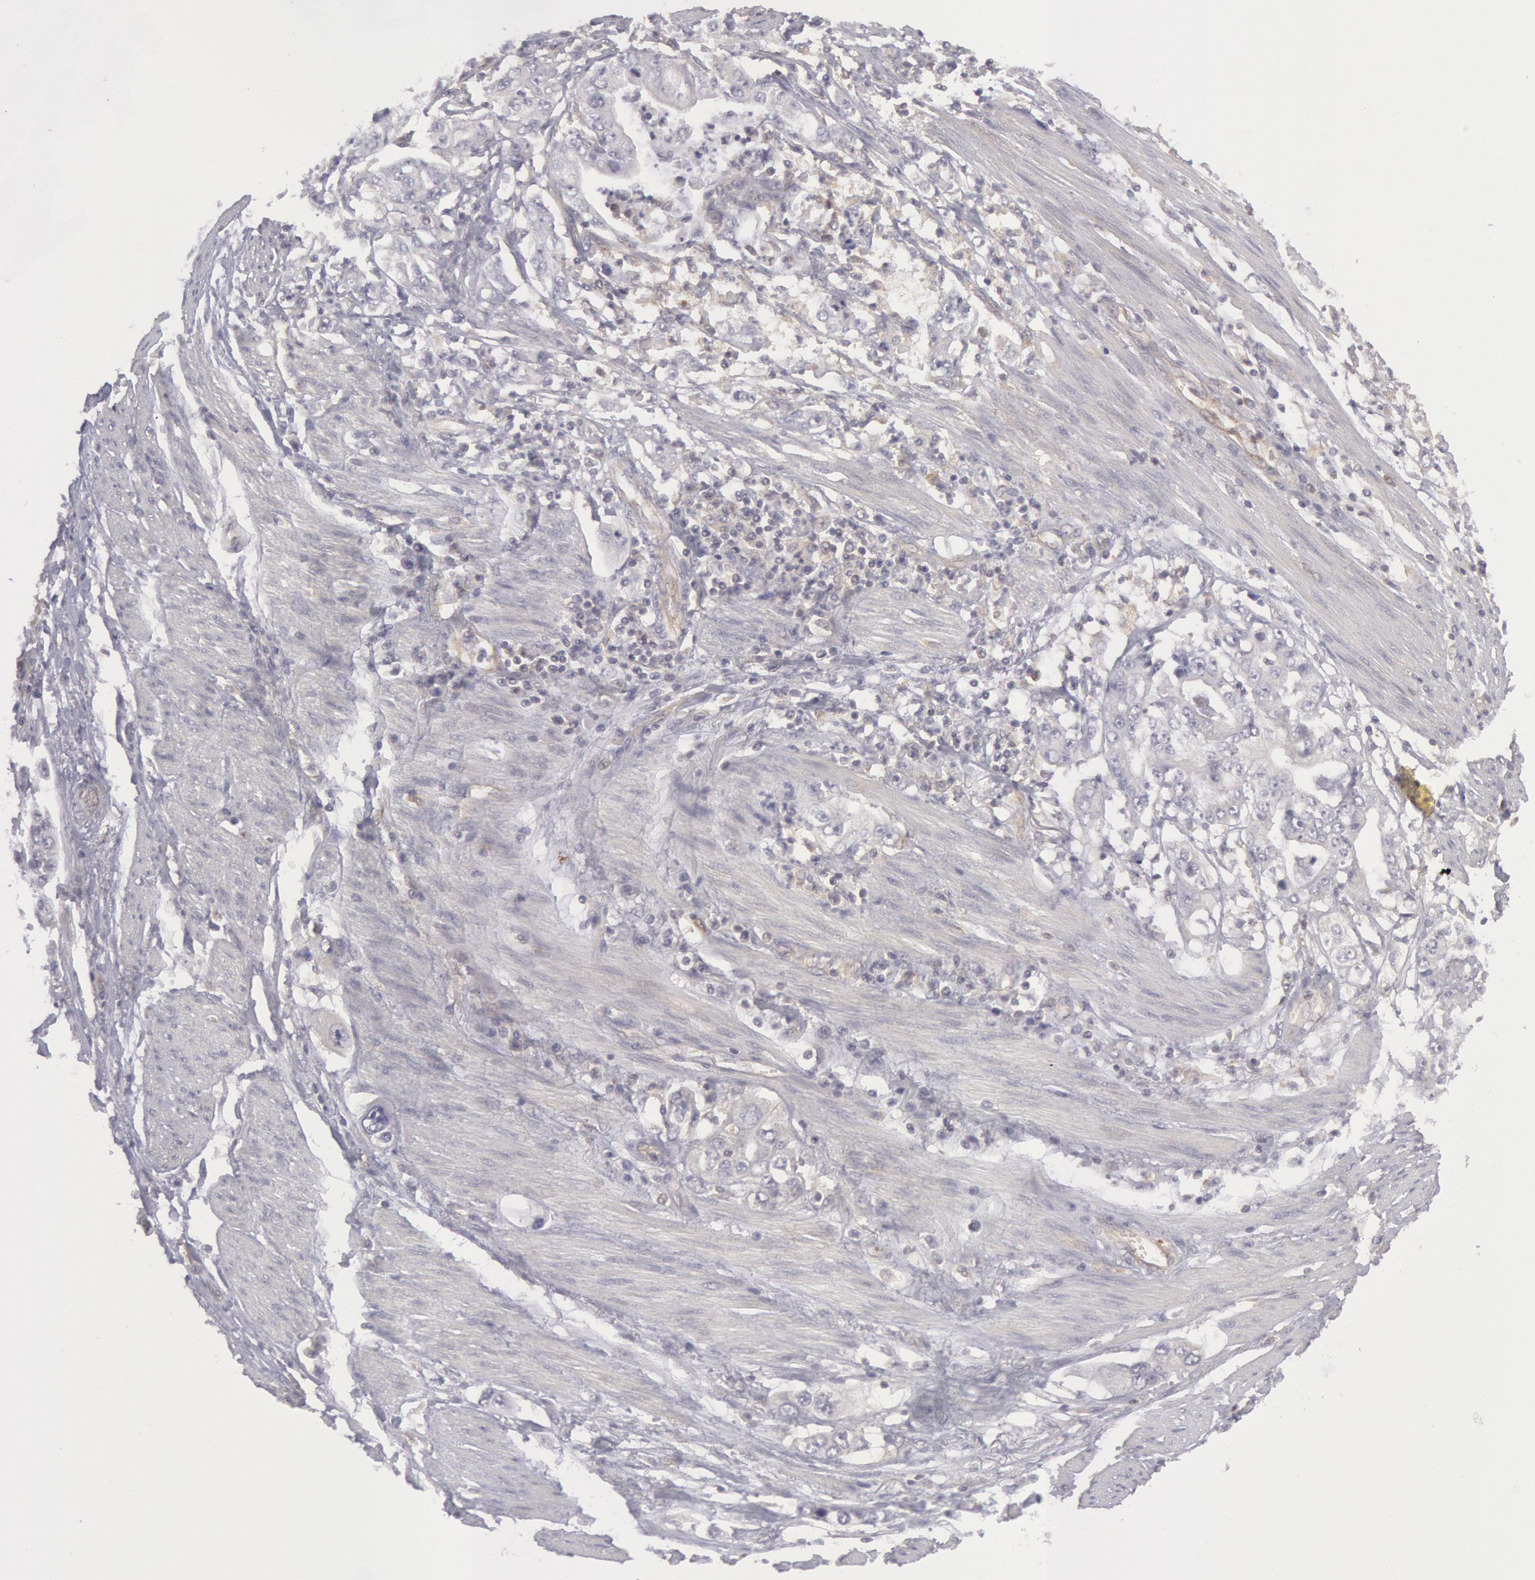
{"staining": {"intensity": "negative", "quantity": "none", "location": "none"}, "tissue": "stomach cancer", "cell_type": "Tumor cells", "image_type": "cancer", "snomed": [{"axis": "morphology", "description": "Adenocarcinoma, NOS"}, {"axis": "topography", "description": "Pancreas"}, {"axis": "topography", "description": "Stomach, upper"}], "caption": "A high-resolution micrograph shows immunohistochemistry staining of stomach adenocarcinoma, which reveals no significant expression in tumor cells.", "gene": "IKBKB", "patient": {"sex": "male", "age": 77}}